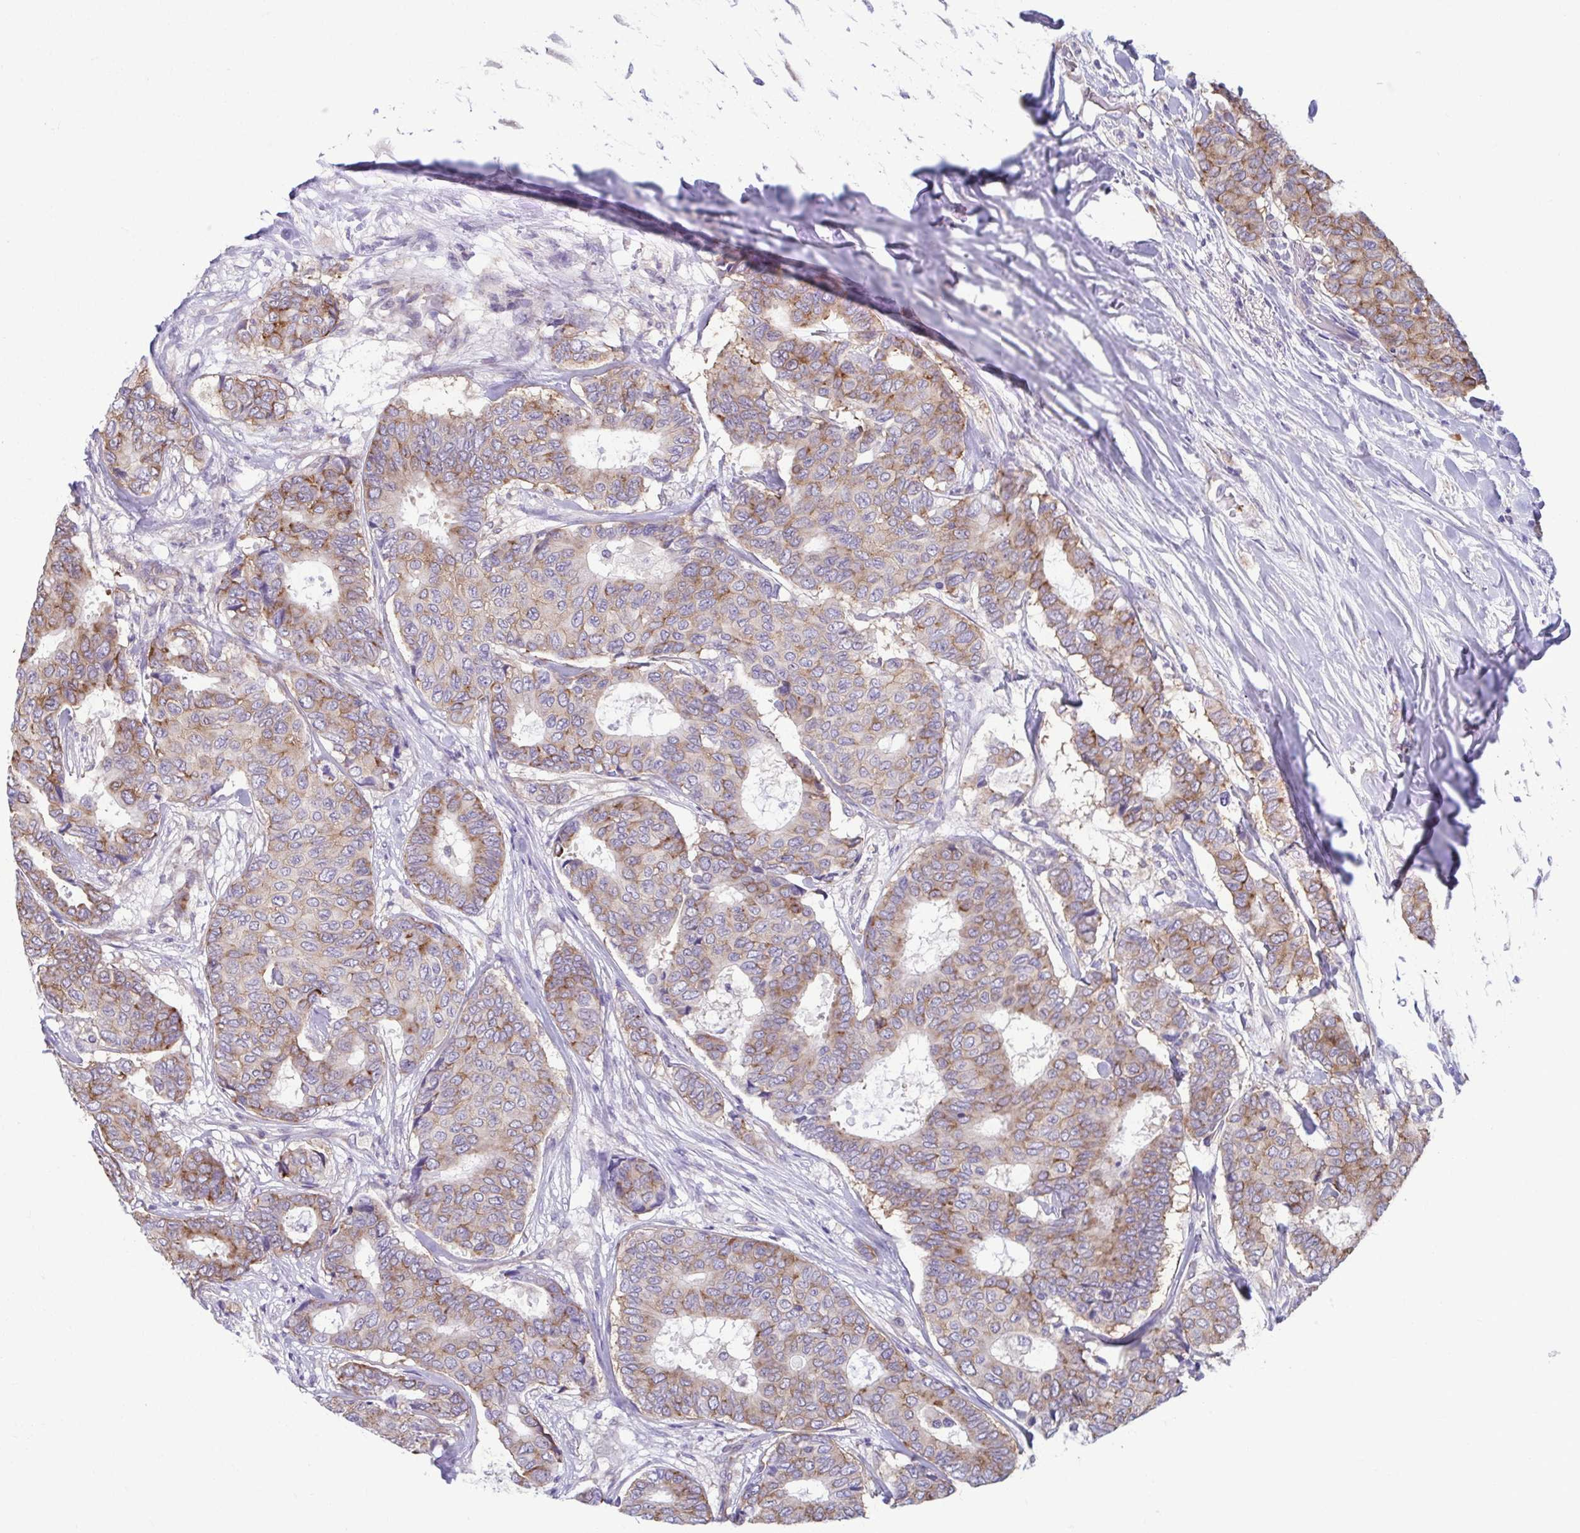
{"staining": {"intensity": "weak", "quantity": "25%-75%", "location": "cytoplasmic/membranous"}, "tissue": "breast cancer", "cell_type": "Tumor cells", "image_type": "cancer", "snomed": [{"axis": "morphology", "description": "Duct carcinoma"}, {"axis": "topography", "description": "Breast"}], "caption": "IHC of human breast cancer (intraductal carcinoma) reveals low levels of weak cytoplasmic/membranous positivity in about 25%-75% of tumor cells.", "gene": "TMEM108", "patient": {"sex": "female", "age": 75}}